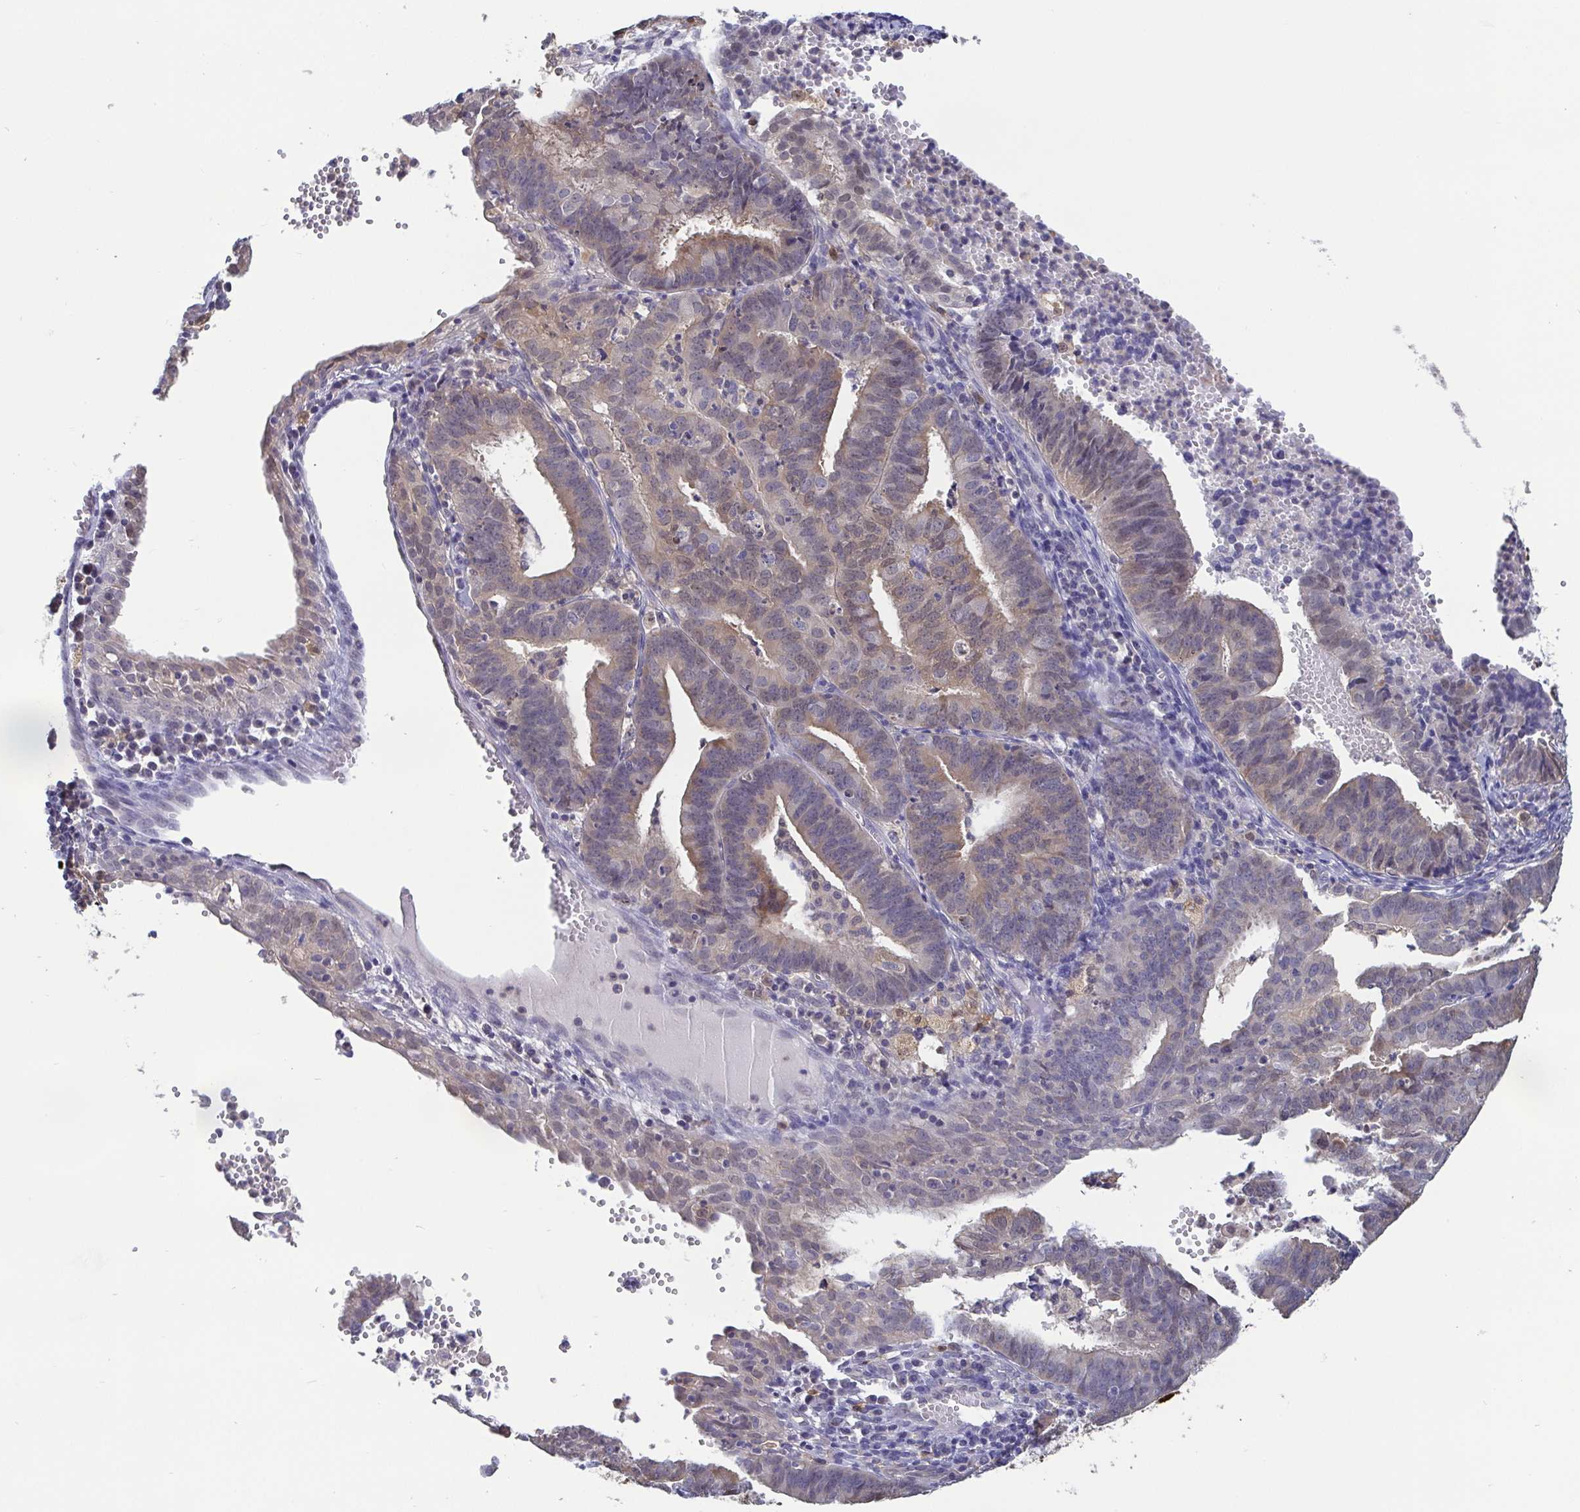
{"staining": {"intensity": "weak", "quantity": "<25%", "location": "cytoplasmic/membranous"}, "tissue": "endometrial cancer", "cell_type": "Tumor cells", "image_type": "cancer", "snomed": [{"axis": "morphology", "description": "Adenocarcinoma, NOS"}, {"axis": "topography", "description": "Endometrium"}], "caption": "Immunohistochemistry of endometrial adenocarcinoma exhibits no expression in tumor cells. The staining is performed using DAB (3,3'-diaminobenzidine) brown chromogen with nuclei counter-stained in using hematoxylin.", "gene": "IDH1", "patient": {"sex": "female", "age": 73}}